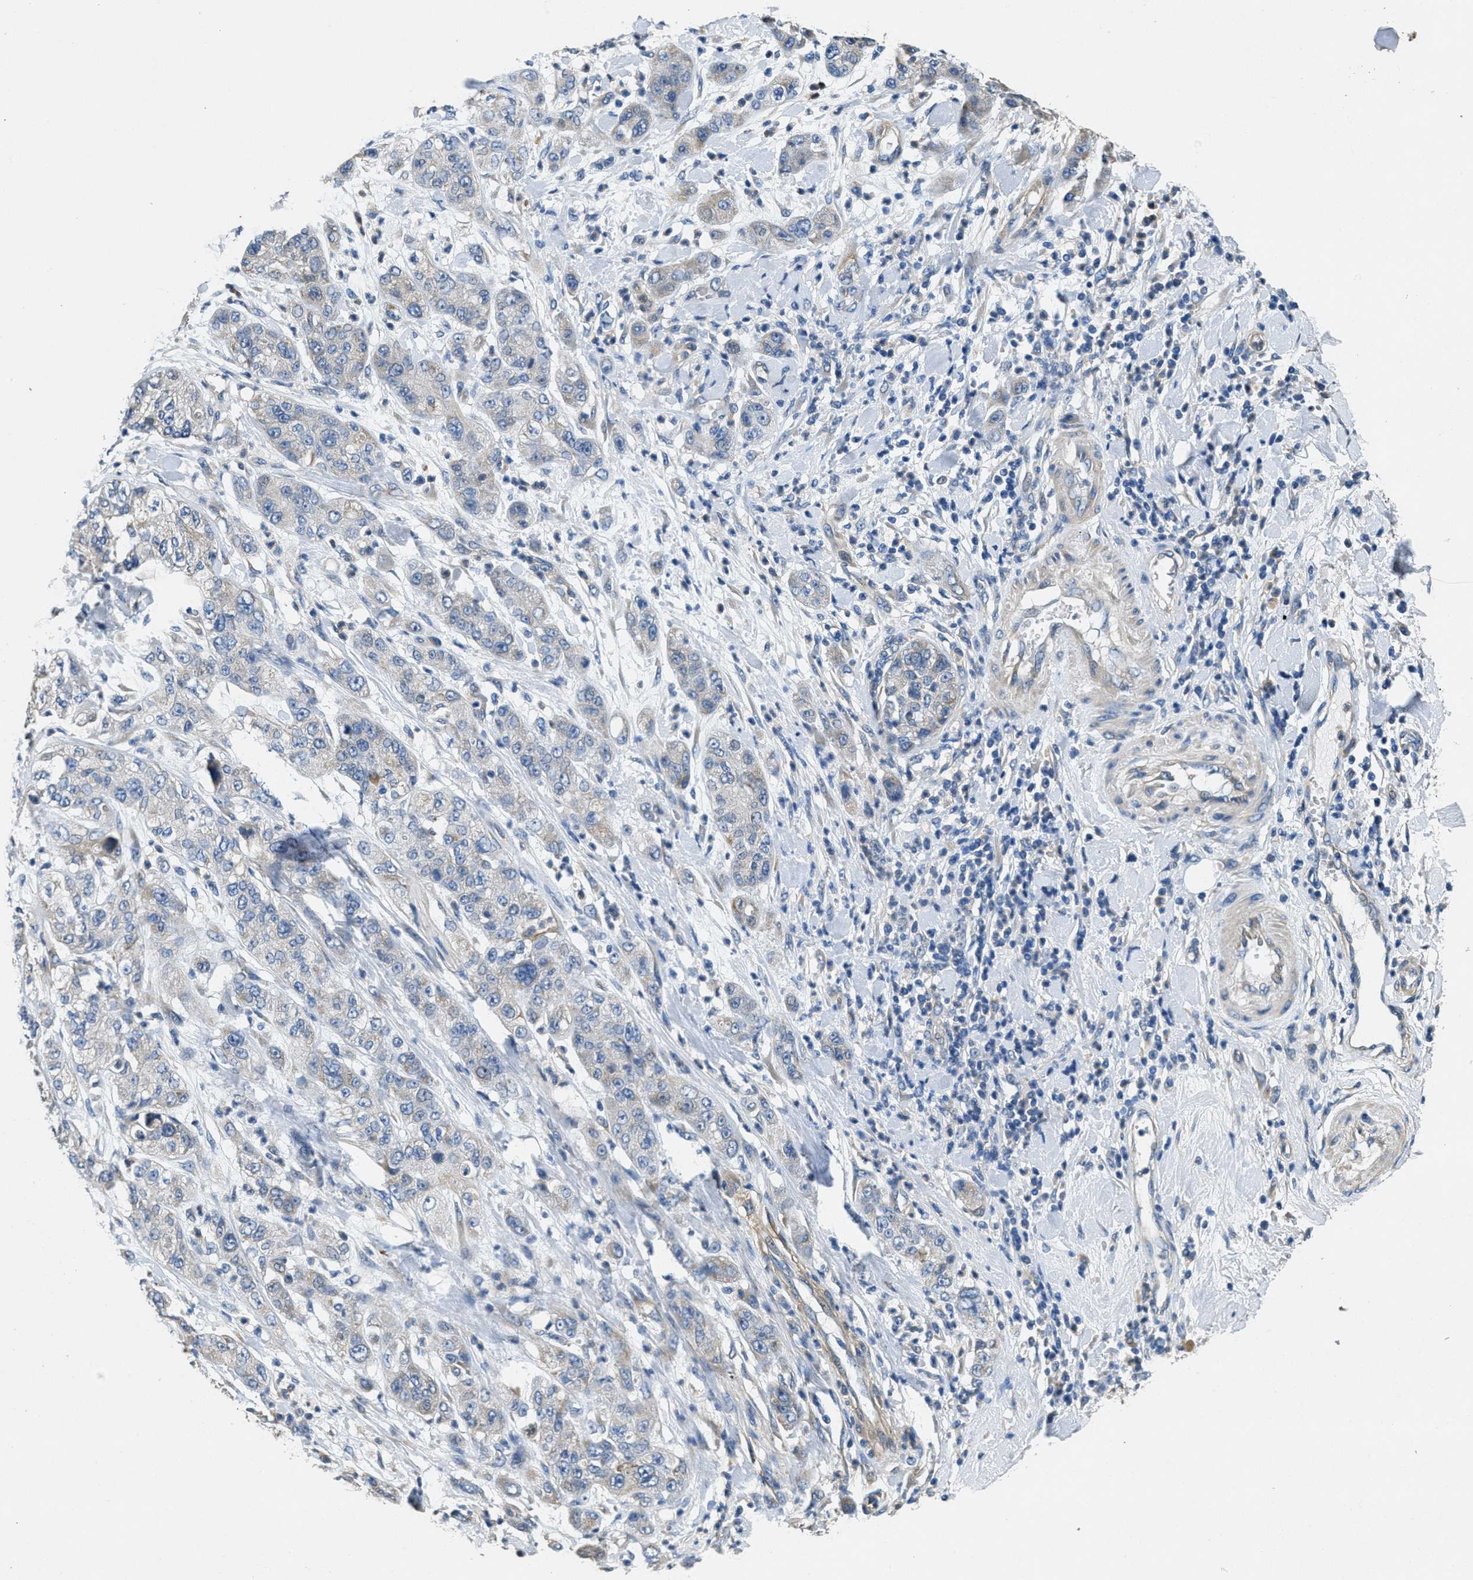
{"staining": {"intensity": "weak", "quantity": "<25%", "location": "cytoplasmic/membranous"}, "tissue": "pancreatic cancer", "cell_type": "Tumor cells", "image_type": "cancer", "snomed": [{"axis": "morphology", "description": "Adenocarcinoma, NOS"}, {"axis": "topography", "description": "Pancreas"}], "caption": "IHC image of pancreatic adenocarcinoma stained for a protein (brown), which shows no expression in tumor cells.", "gene": "TOMM70", "patient": {"sex": "female", "age": 78}}